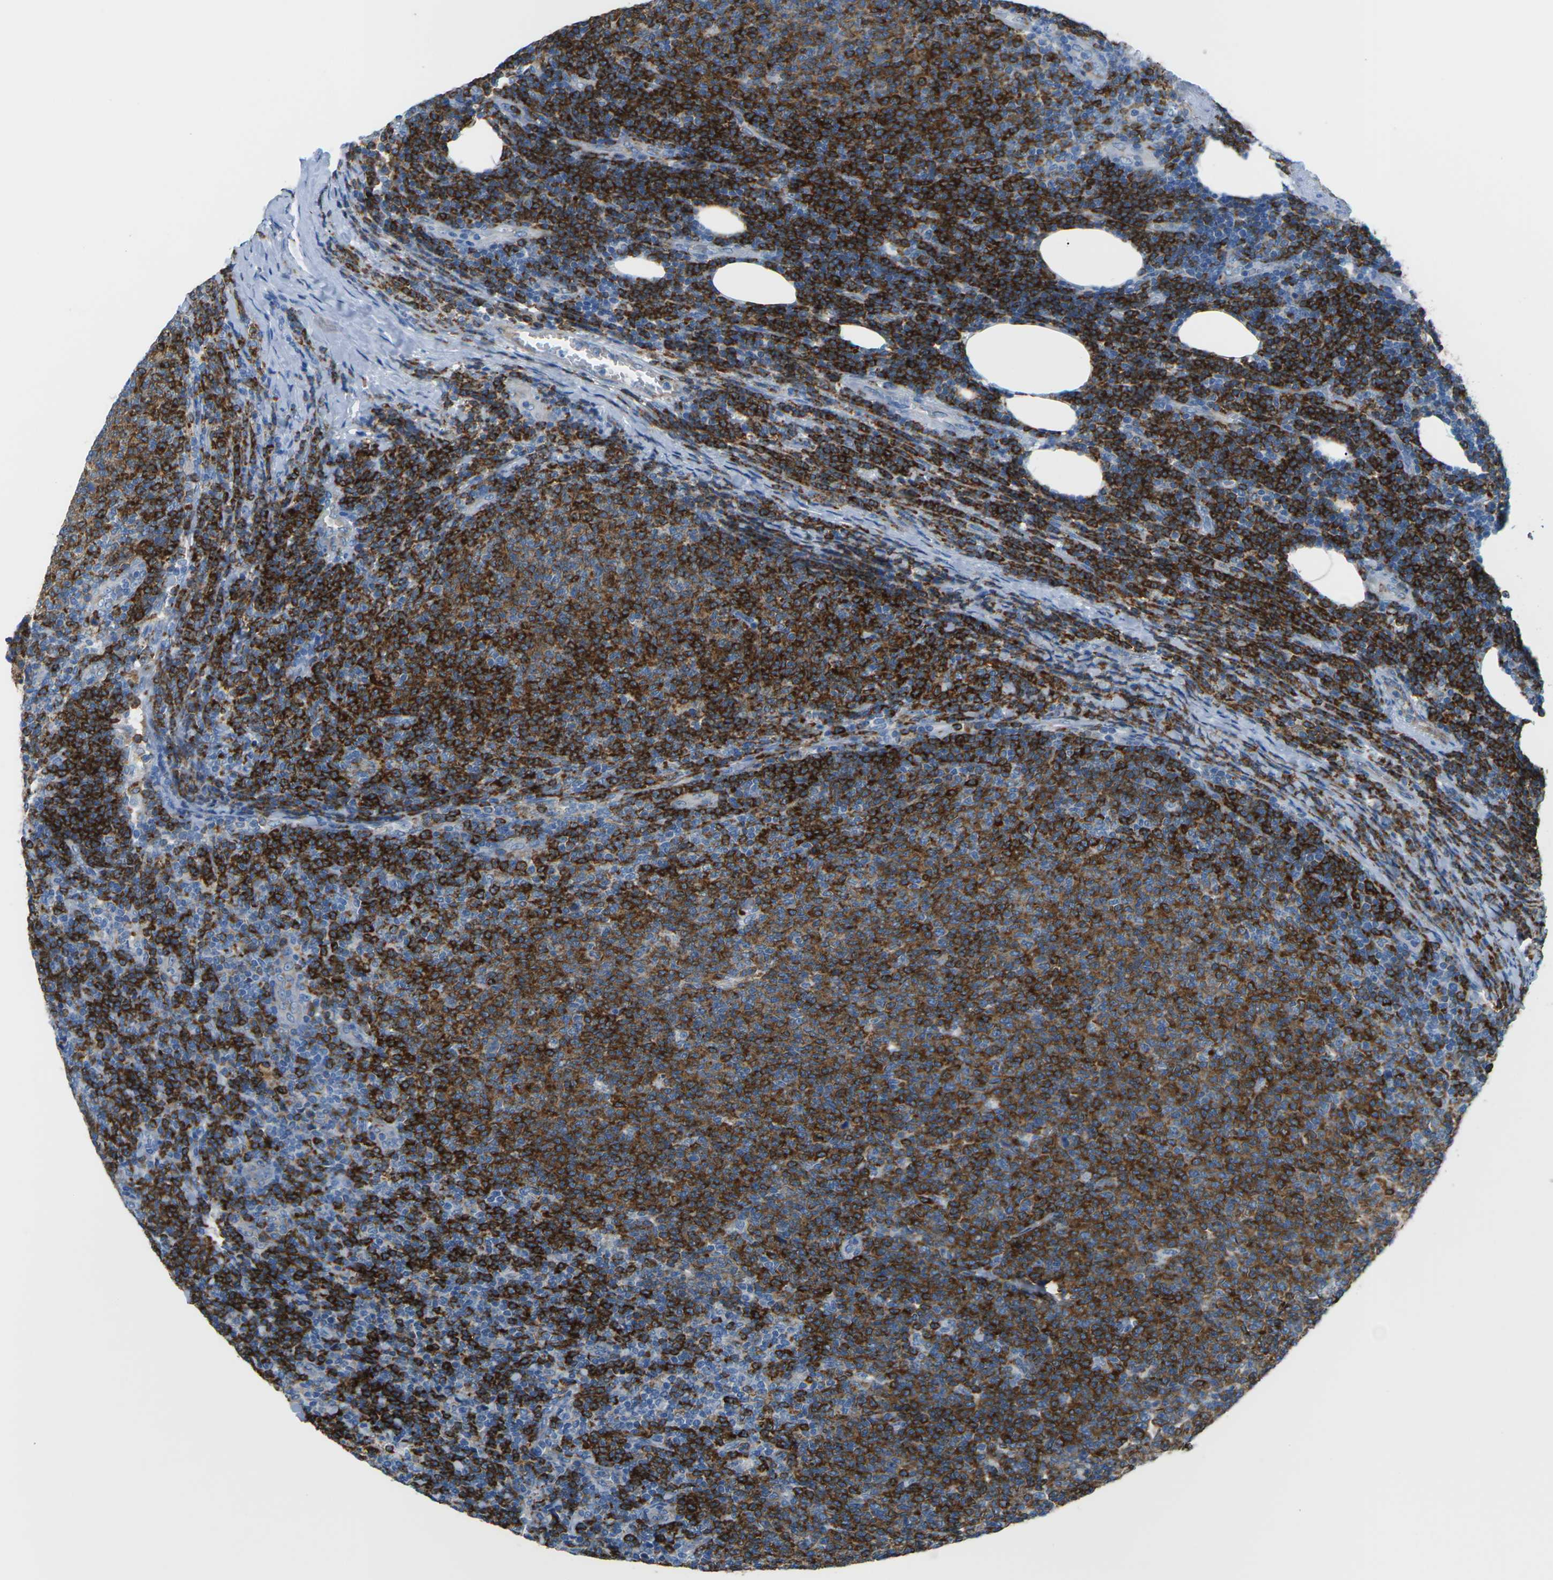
{"staining": {"intensity": "strong", "quantity": ">75%", "location": "cytoplasmic/membranous"}, "tissue": "lymphoma", "cell_type": "Tumor cells", "image_type": "cancer", "snomed": [{"axis": "morphology", "description": "Malignant lymphoma, non-Hodgkin's type, Low grade"}, {"axis": "topography", "description": "Lymph node"}], "caption": "Brown immunohistochemical staining in human lymphoma shows strong cytoplasmic/membranous staining in about >75% of tumor cells.", "gene": "SYNGR2", "patient": {"sex": "male", "age": 66}}